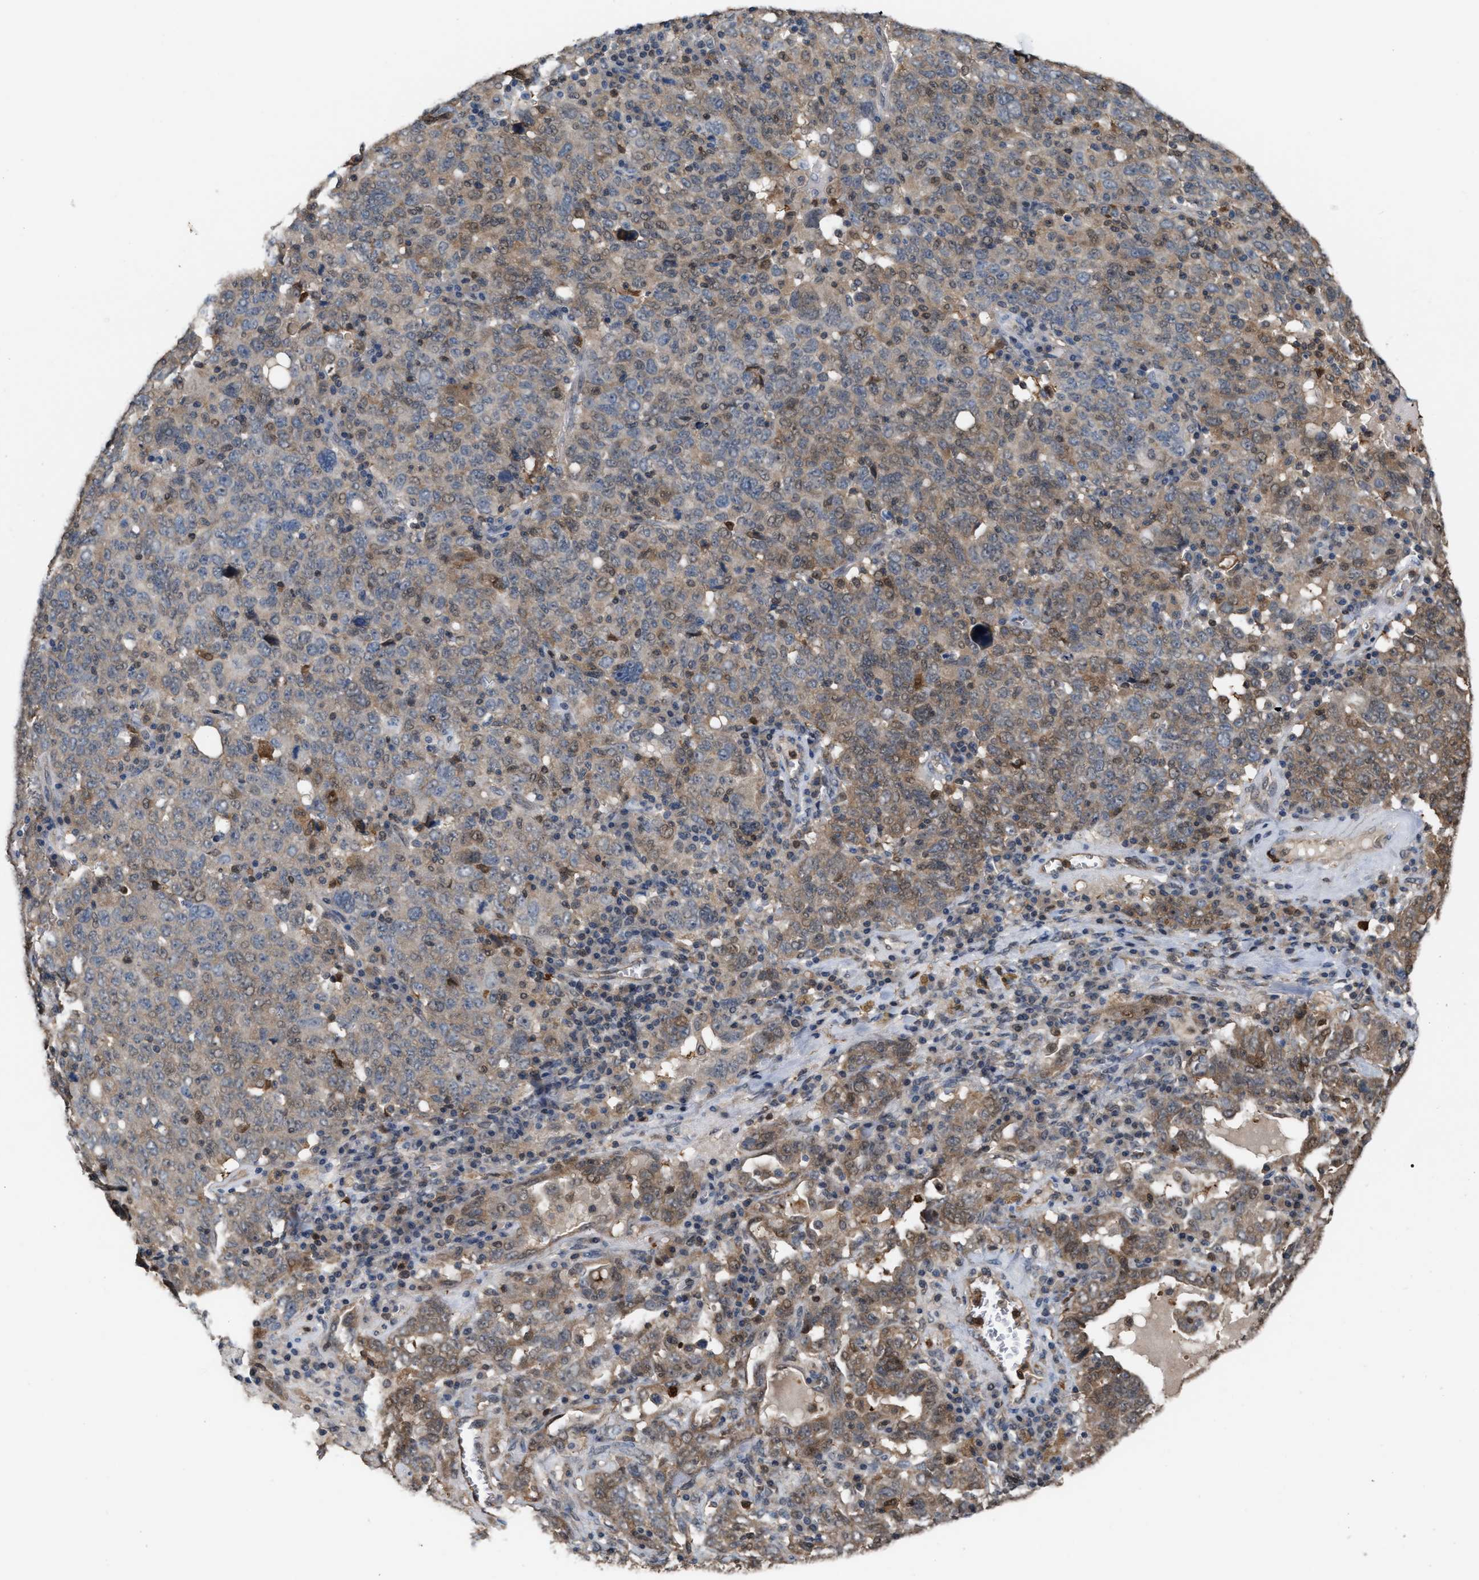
{"staining": {"intensity": "moderate", "quantity": "25%-75%", "location": "cytoplasmic/membranous"}, "tissue": "ovarian cancer", "cell_type": "Tumor cells", "image_type": "cancer", "snomed": [{"axis": "morphology", "description": "Carcinoma, endometroid"}, {"axis": "topography", "description": "Ovary"}], "caption": "Ovarian cancer (endometroid carcinoma) was stained to show a protein in brown. There is medium levels of moderate cytoplasmic/membranous expression in about 25%-75% of tumor cells.", "gene": "MTPN", "patient": {"sex": "female", "age": 62}}